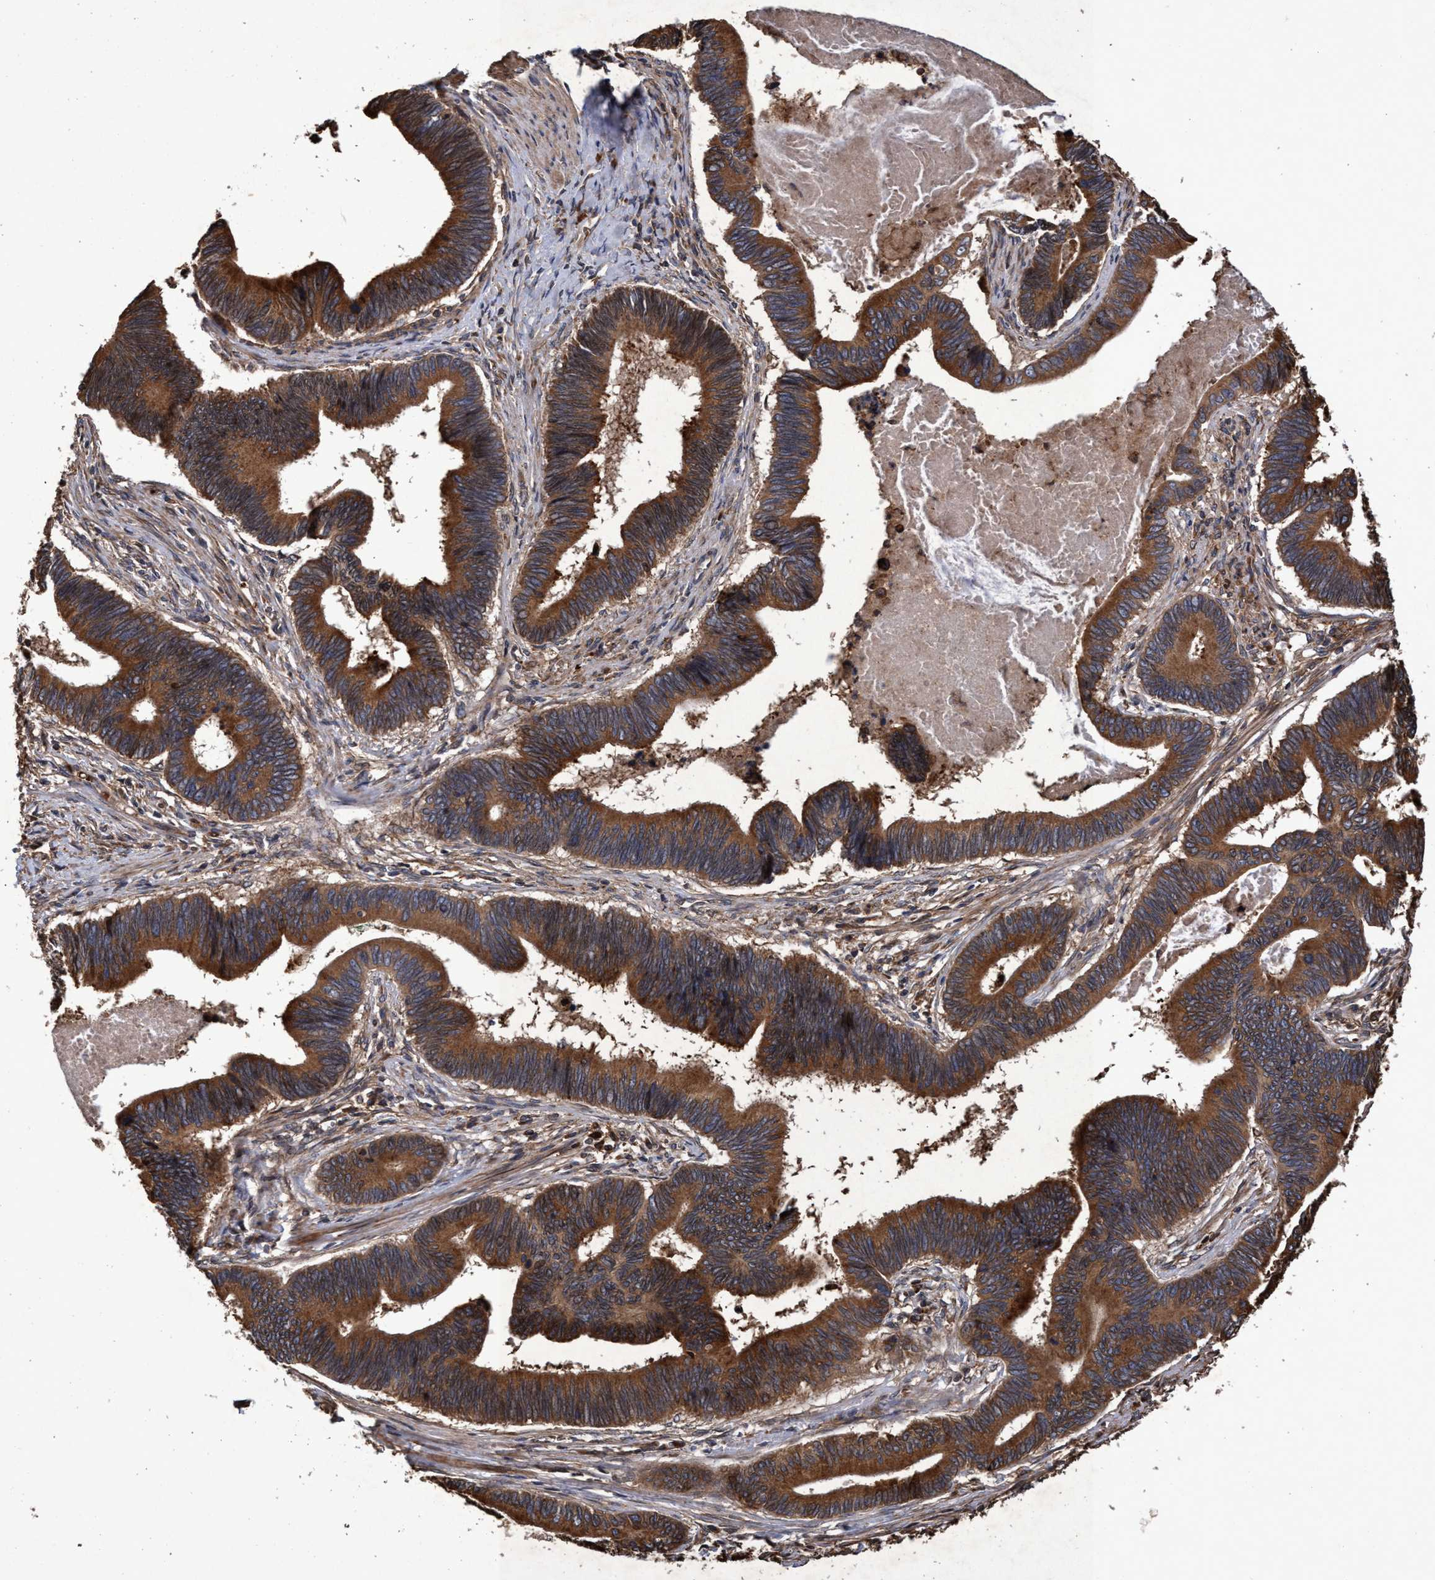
{"staining": {"intensity": "strong", "quantity": ">75%", "location": "cytoplasmic/membranous"}, "tissue": "pancreatic cancer", "cell_type": "Tumor cells", "image_type": "cancer", "snomed": [{"axis": "morphology", "description": "Adenocarcinoma, NOS"}, {"axis": "topography", "description": "Pancreas"}], "caption": "Protein expression by IHC displays strong cytoplasmic/membranous positivity in about >75% of tumor cells in pancreatic cancer.", "gene": "CHMP6", "patient": {"sex": "female", "age": 70}}